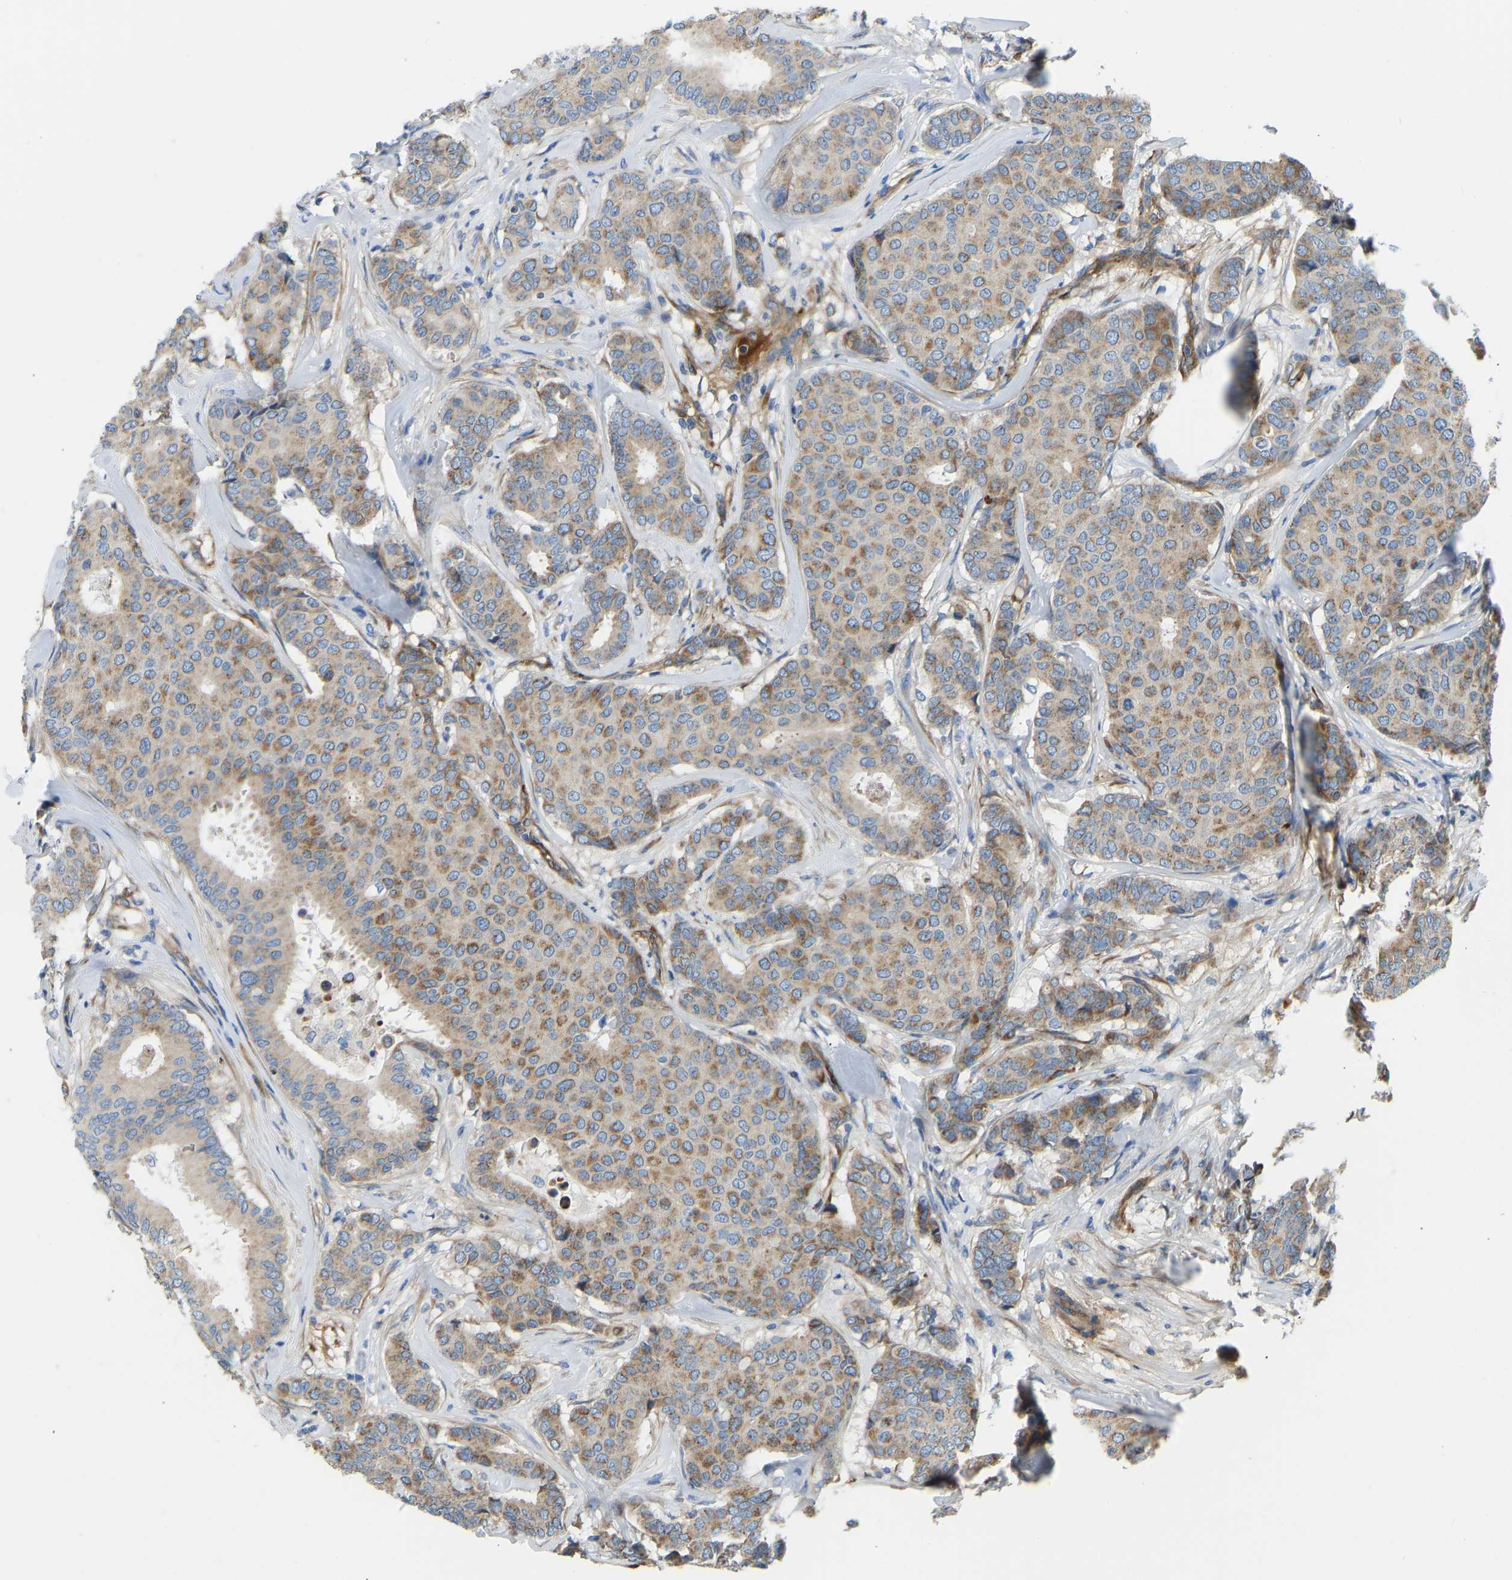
{"staining": {"intensity": "moderate", "quantity": ">75%", "location": "cytoplasmic/membranous"}, "tissue": "breast cancer", "cell_type": "Tumor cells", "image_type": "cancer", "snomed": [{"axis": "morphology", "description": "Duct carcinoma"}, {"axis": "topography", "description": "Breast"}], "caption": "Immunohistochemistry (IHC) micrograph of neoplastic tissue: breast intraductal carcinoma stained using immunohistochemistry shows medium levels of moderate protein expression localized specifically in the cytoplasmic/membranous of tumor cells, appearing as a cytoplasmic/membranous brown color.", "gene": "COL15A1", "patient": {"sex": "female", "age": 75}}